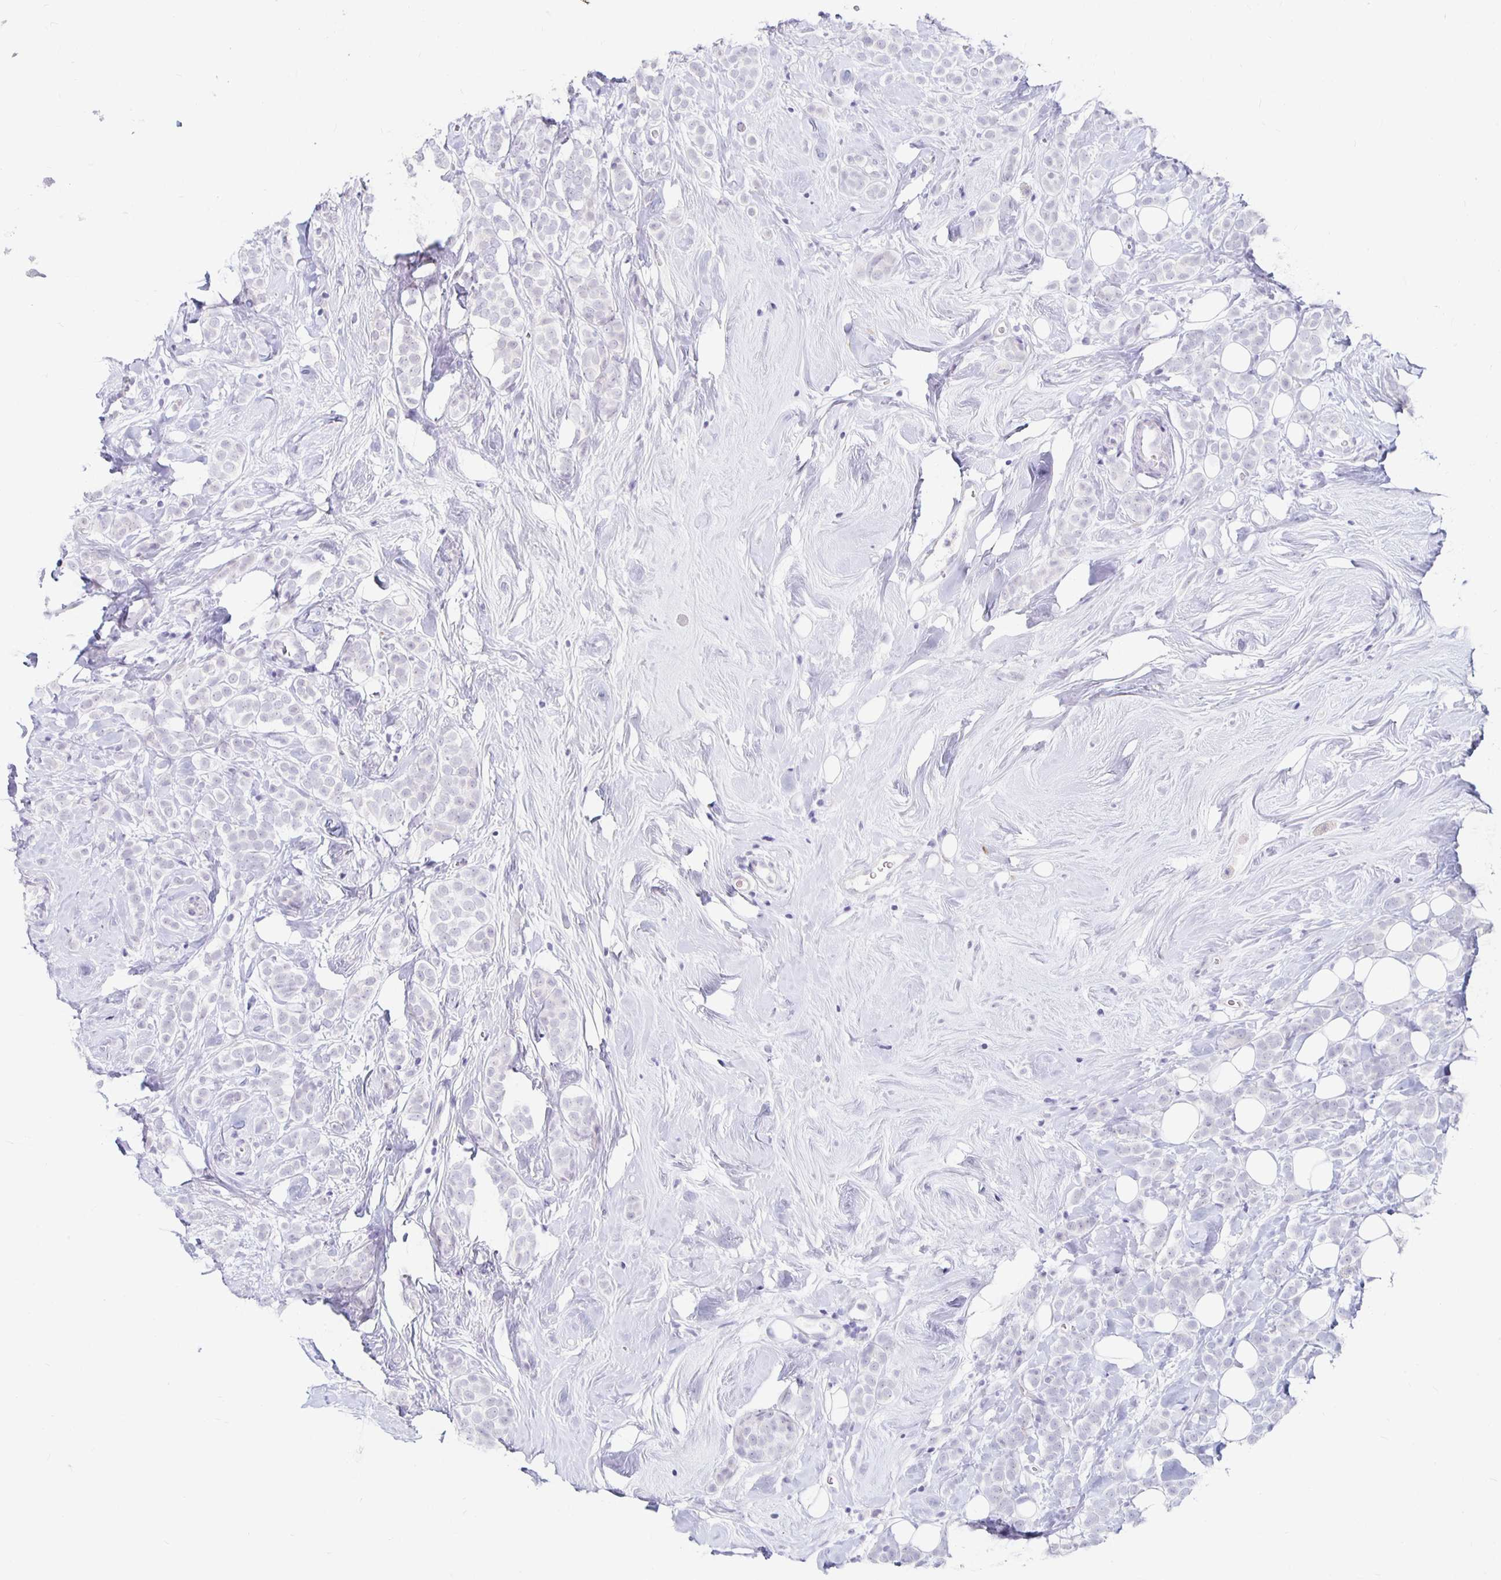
{"staining": {"intensity": "negative", "quantity": "none", "location": "none"}, "tissue": "breast cancer", "cell_type": "Tumor cells", "image_type": "cancer", "snomed": [{"axis": "morphology", "description": "Lobular carcinoma"}, {"axis": "topography", "description": "Breast"}], "caption": "Tumor cells show no significant expression in breast cancer.", "gene": "KCNQ2", "patient": {"sex": "female", "age": 49}}